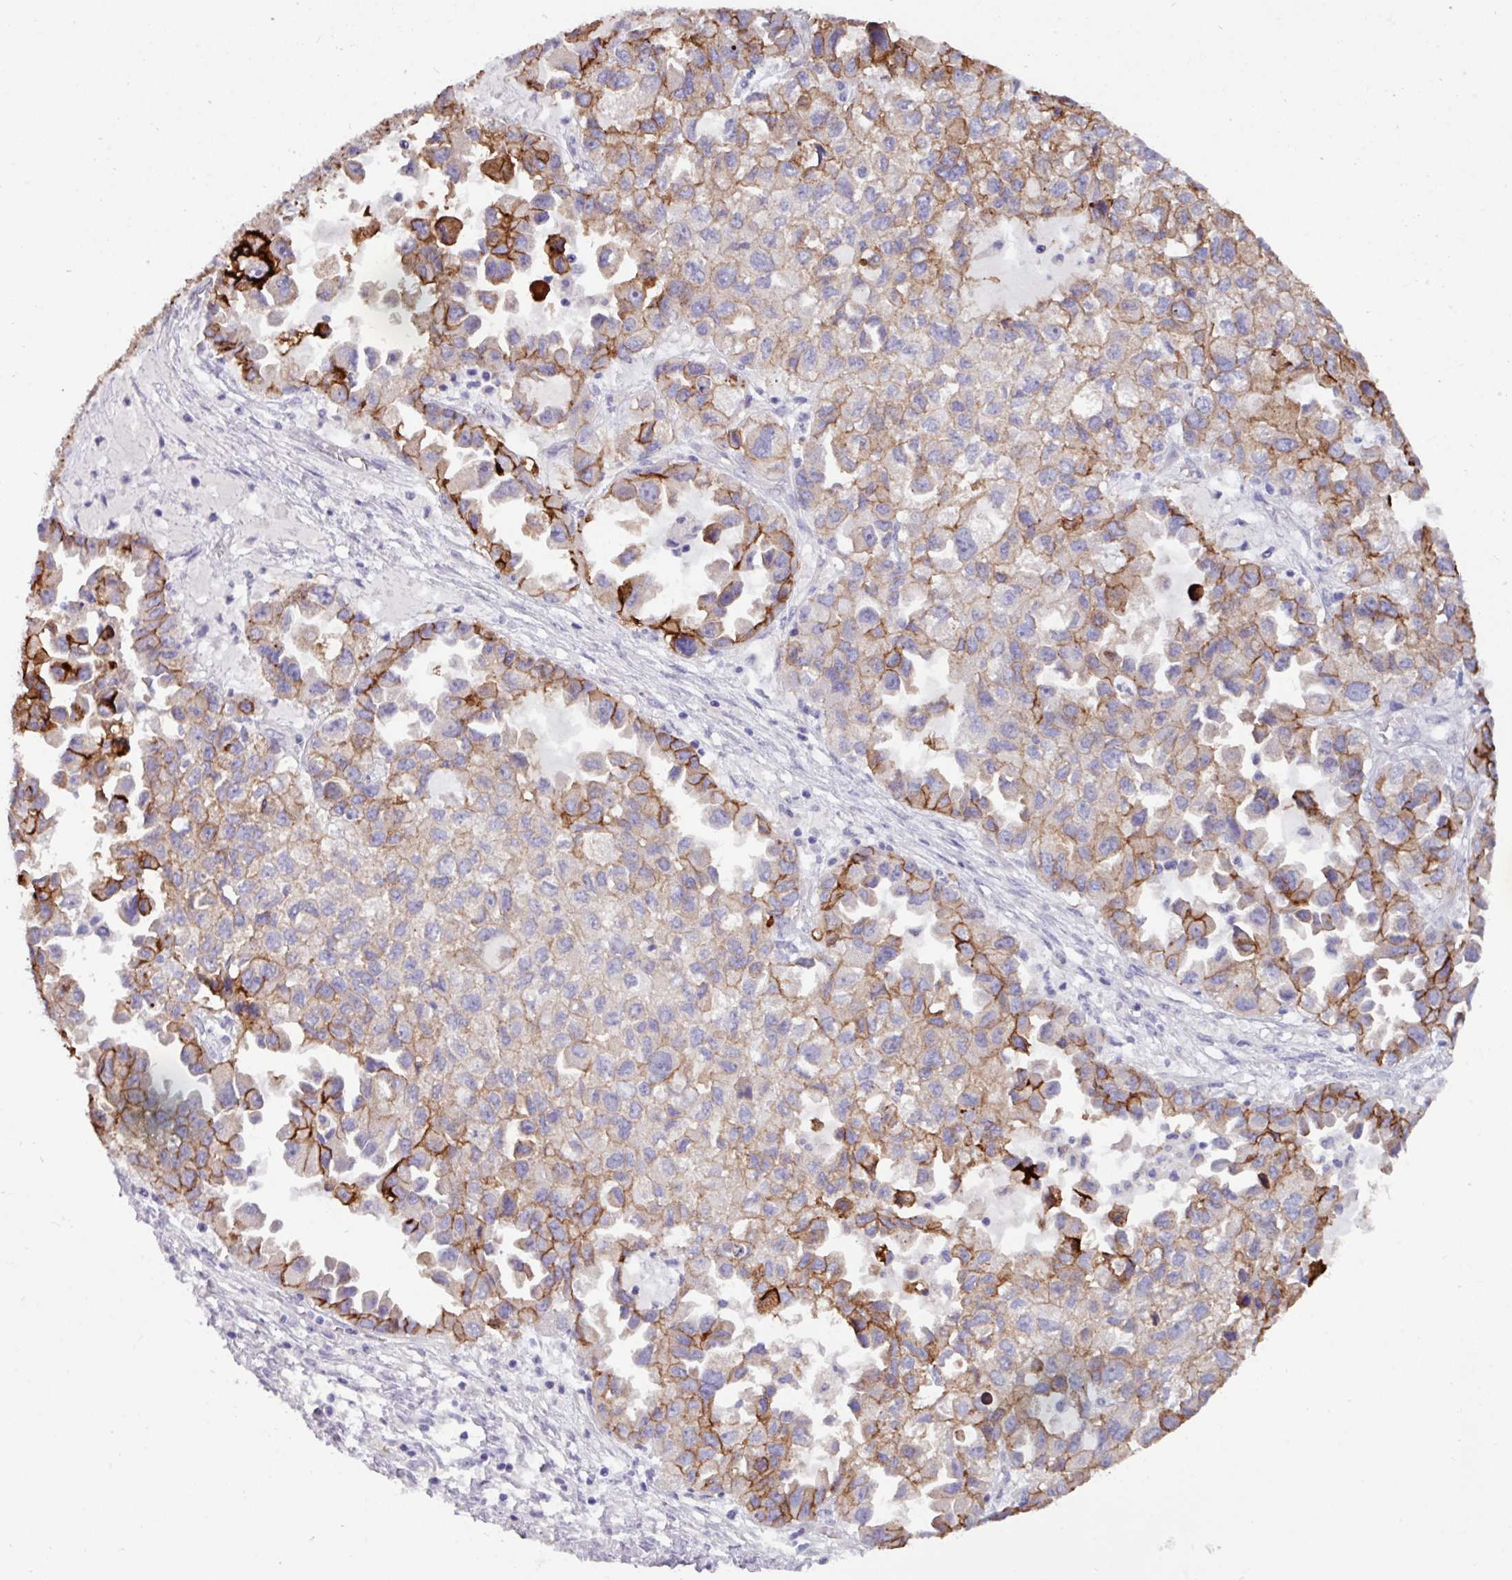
{"staining": {"intensity": "moderate", "quantity": ">75%", "location": "cytoplasmic/membranous"}, "tissue": "ovarian cancer", "cell_type": "Tumor cells", "image_type": "cancer", "snomed": [{"axis": "morphology", "description": "Cystadenocarcinoma, serous, NOS"}, {"axis": "topography", "description": "Ovary"}], "caption": "IHC image of ovarian cancer (serous cystadenocarcinoma) stained for a protein (brown), which displays medium levels of moderate cytoplasmic/membranous staining in approximately >75% of tumor cells.", "gene": "EPCAM", "patient": {"sex": "female", "age": 84}}